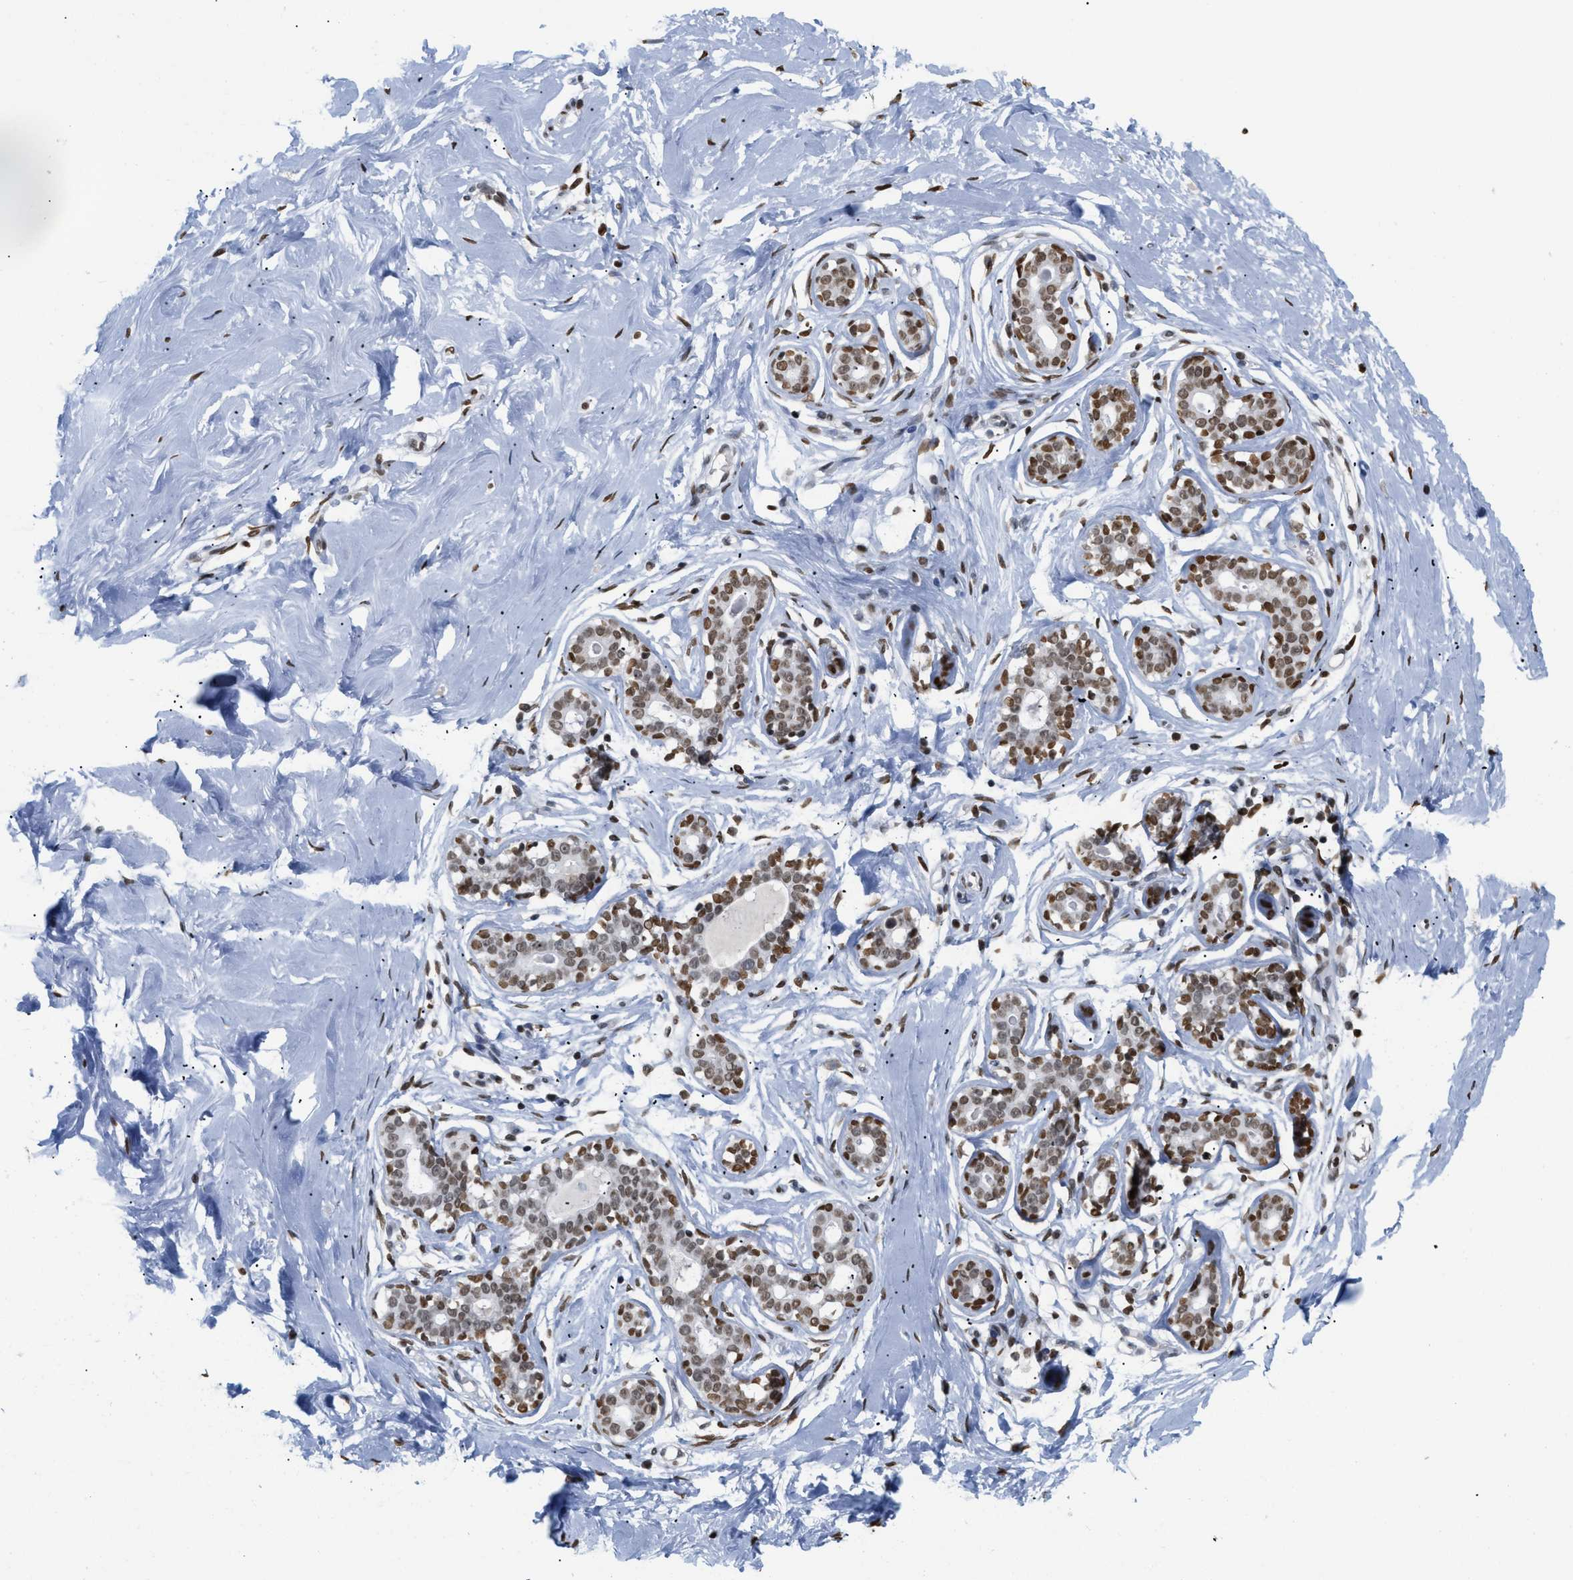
{"staining": {"intensity": "moderate", "quantity": ">75%", "location": "nuclear"}, "tissue": "breast", "cell_type": "Adipocytes", "image_type": "normal", "snomed": [{"axis": "morphology", "description": "Normal tissue, NOS"}, {"axis": "topography", "description": "Breast"}], "caption": "This image demonstrates immunohistochemistry (IHC) staining of normal human breast, with medium moderate nuclear expression in approximately >75% of adipocytes.", "gene": "HMGN2", "patient": {"sex": "female", "age": 23}}